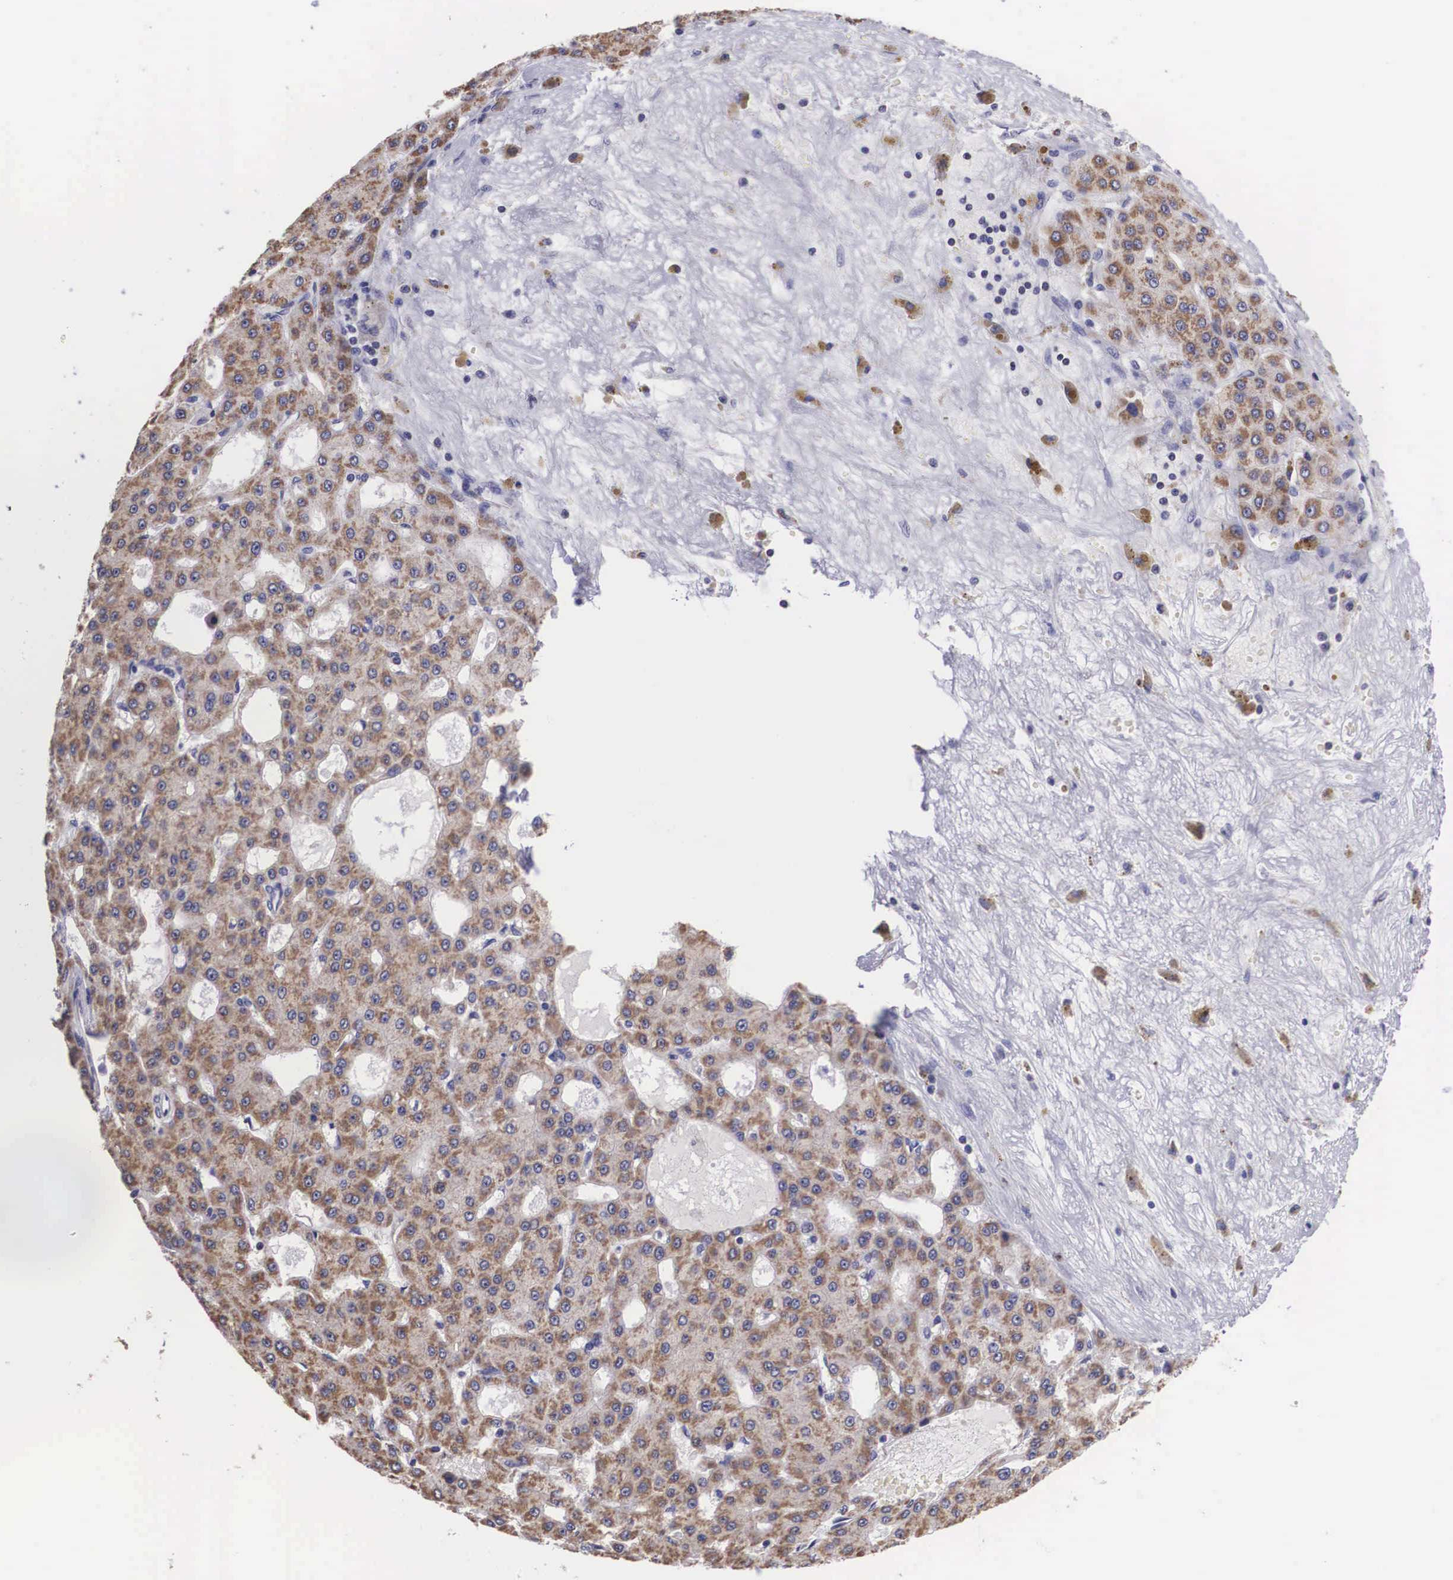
{"staining": {"intensity": "moderate", "quantity": ">75%", "location": "cytoplasmic/membranous"}, "tissue": "liver cancer", "cell_type": "Tumor cells", "image_type": "cancer", "snomed": [{"axis": "morphology", "description": "Carcinoma, Hepatocellular, NOS"}, {"axis": "topography", "description": "Liver"}], "caption": "Immunohistochemical staining of hepatocellular carcinoma (liver) reveals moderate cytoplasmic/membranous protein positivity in about >75% of tumor cells.", "gene": "ARG2", "patient": {"sex": "male", "age": 47}}